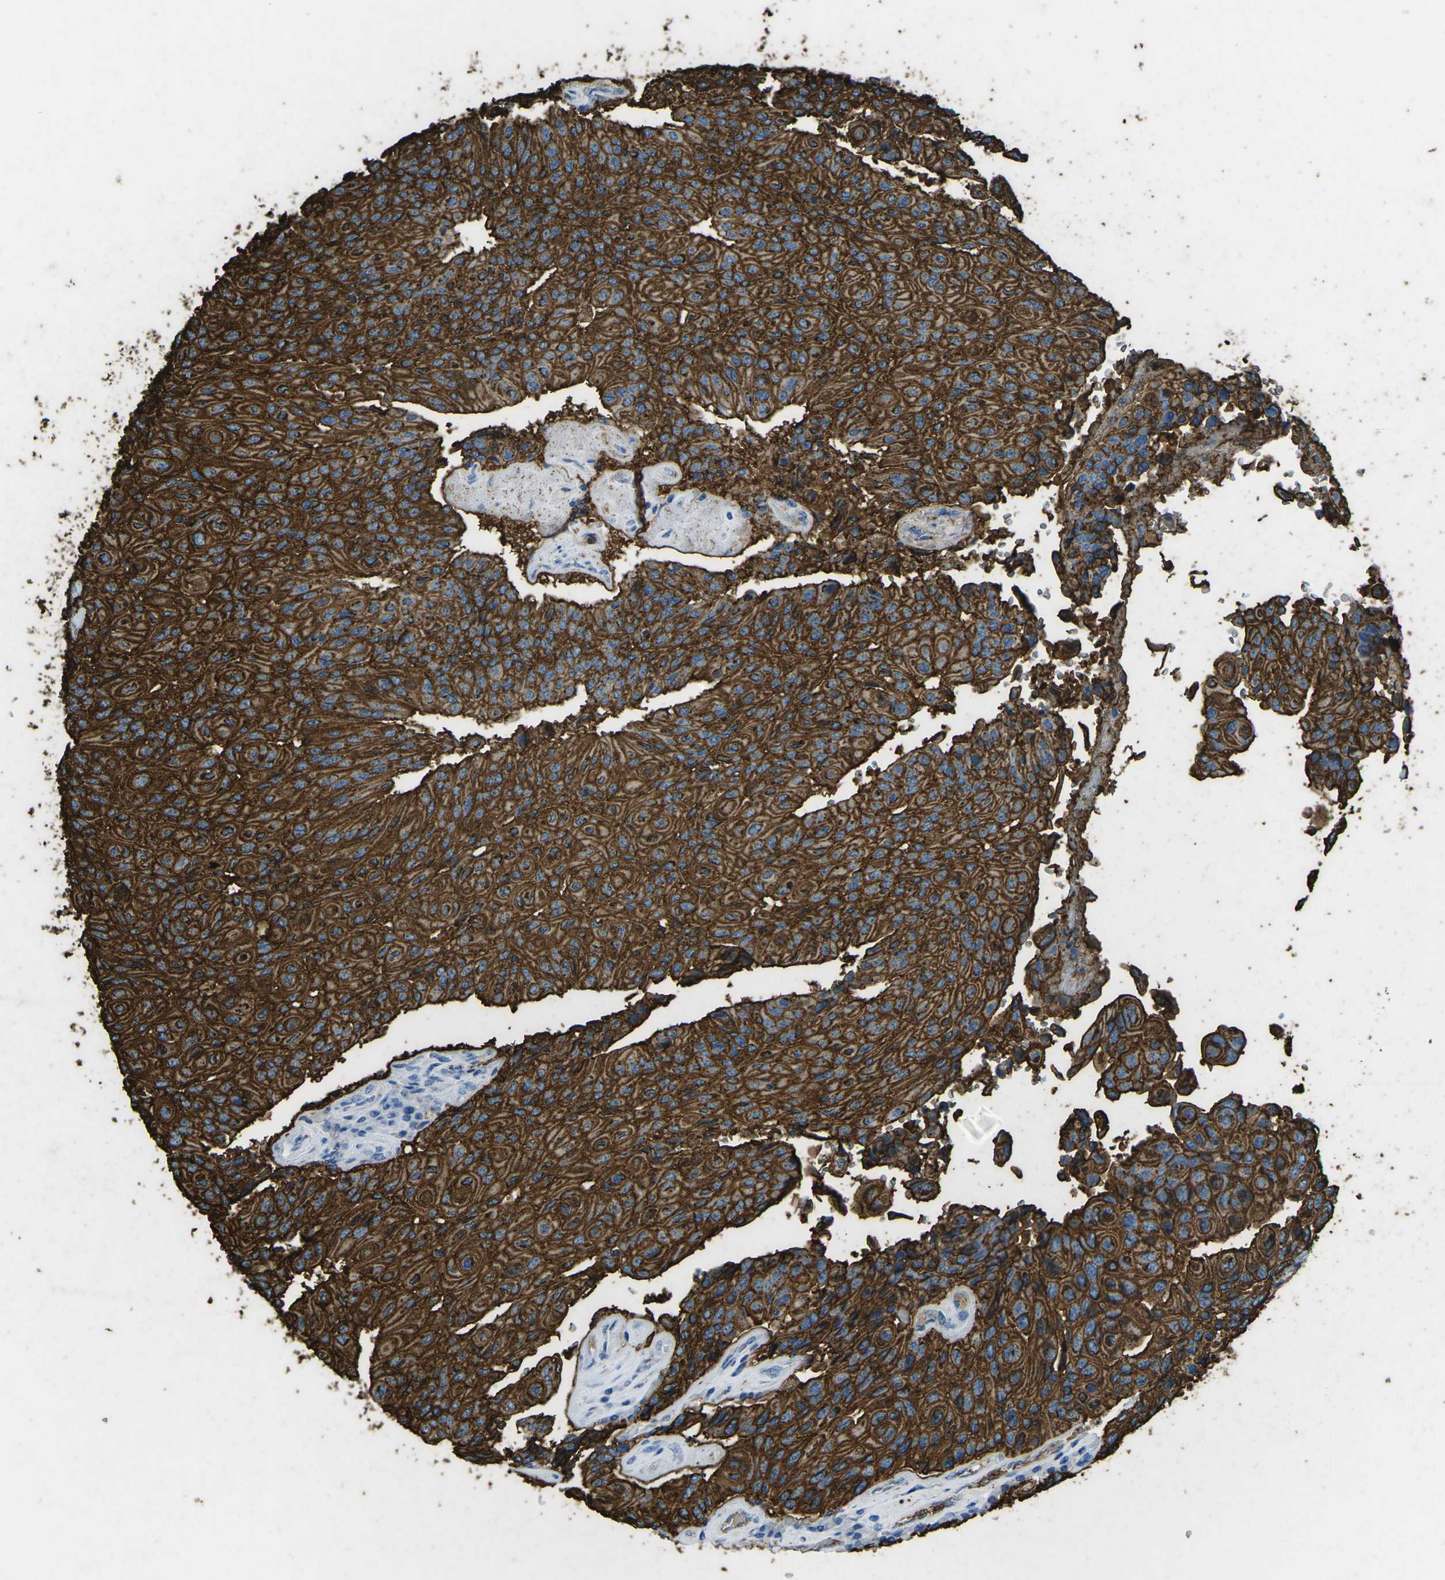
{"staining": {"intensity": "strong", "quantity": ">75%", "location": "cytoplasmic/membranous"}, "tissue": "urothelial cancer", "cell_type": "Tumor cells", "image_type": "cancer", "snomed": [{"axis": "morphology", "description": "Urothelial carcinoma, High grade"}, {"axis": "topography", "description": "Urinary bladder"}], "caption": "The immunohistochemical stain highlights strong cytoplasmic/membranous positivity in tumor cells of urothelial cancer tissue.", "gene": "CTAGE1", "patient": {"sex": "male", "age": 66}}